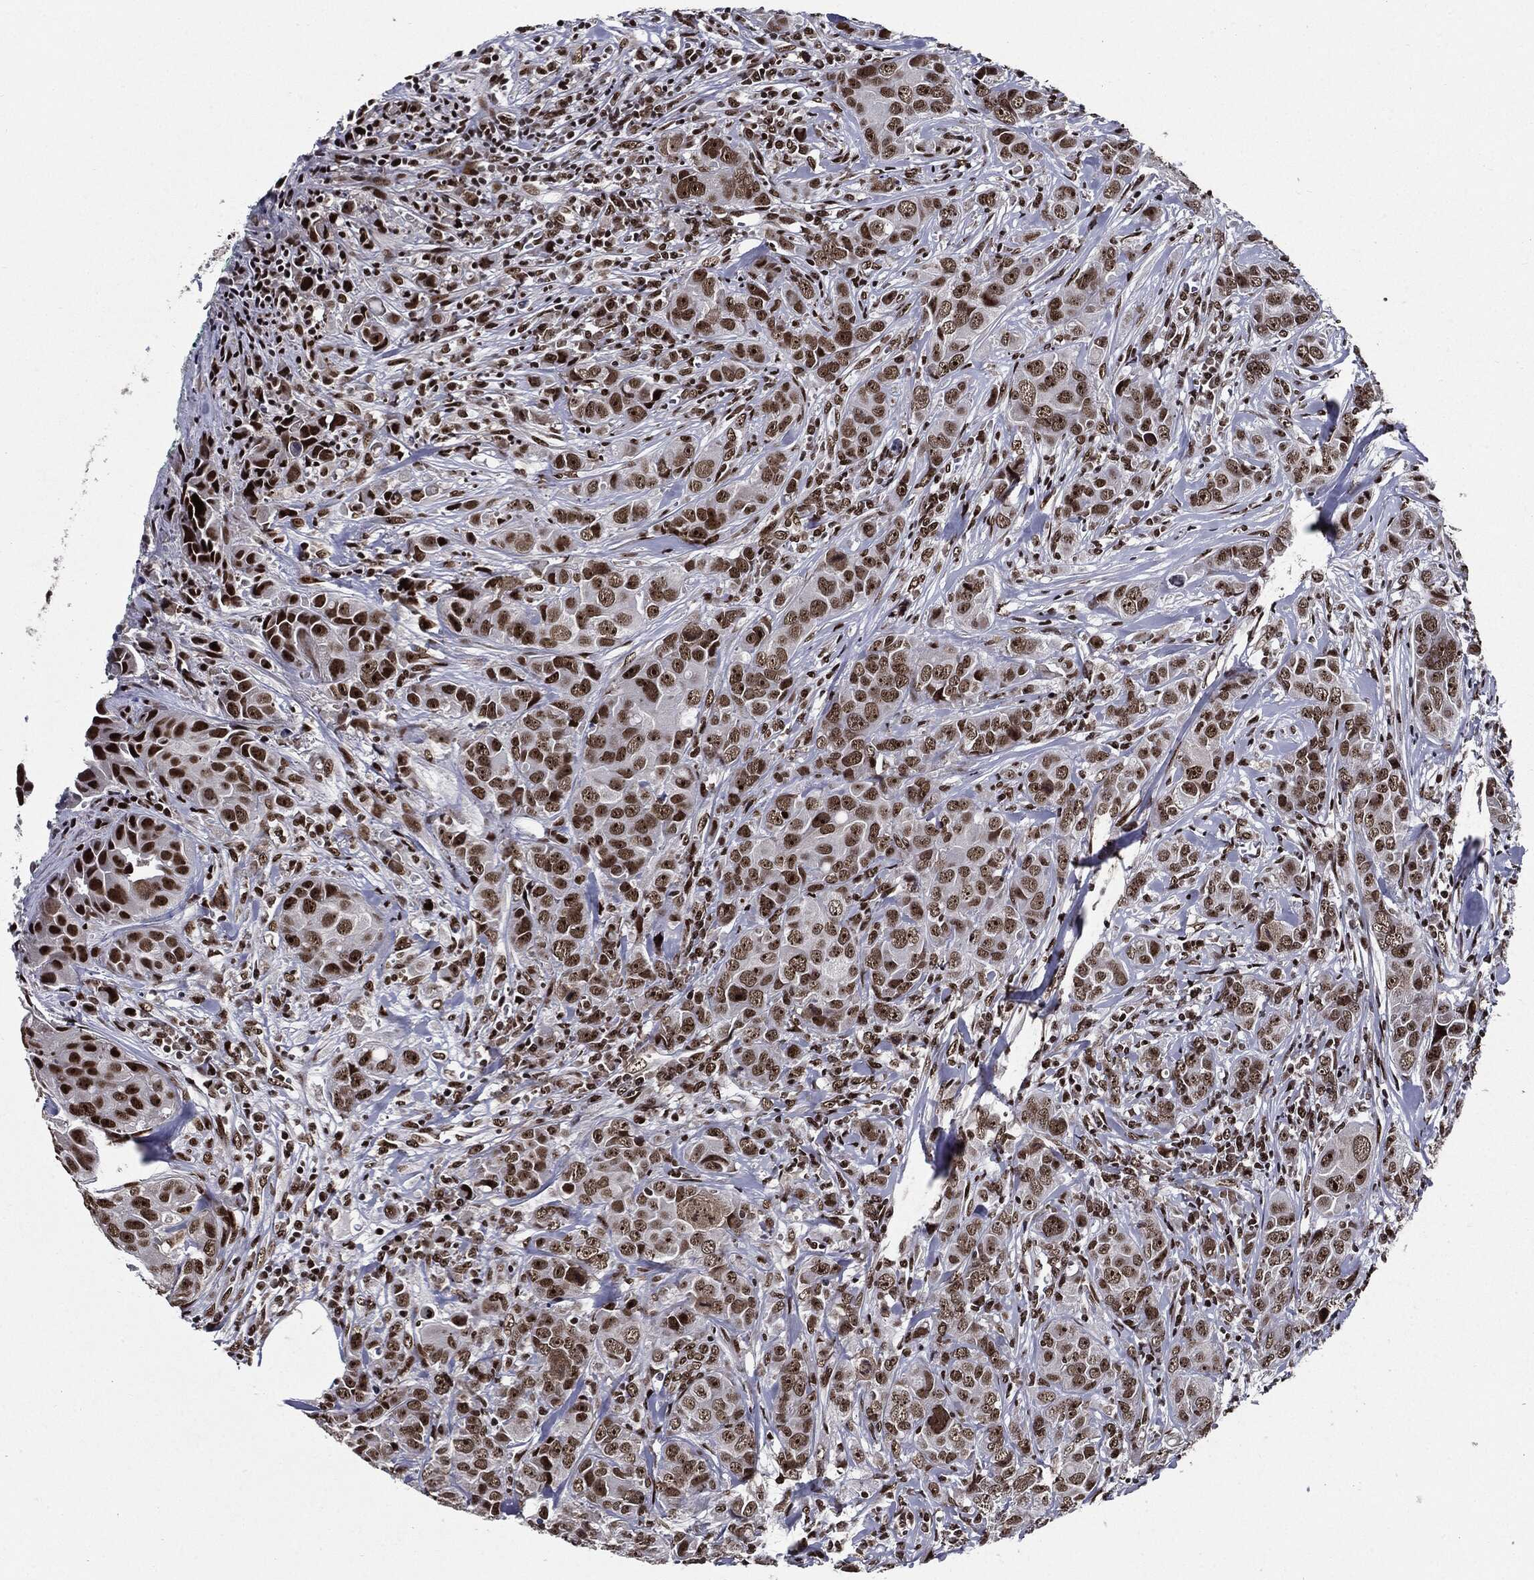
{"staining": {"intensity": "moderate", "quantity": "25%-75%", "location": "nuclear"}, "tissue": "breast cancer", "cell_type": "Tumor cells", "image_type": "cancer", "snomed": [{"axis": "morphology", "description": "Duct carcinoma"}, {"axis": "topography", "description": "Breast"}], "caption": "There is medium levels of moderate nuclear positivity in tumor cells of breast cancer (intraductal carcinoma), as demonstrated by immunohistochemical staining (brown color).", "gene": "ZFP91", "patient": {"sex": "female", "age": 43}}